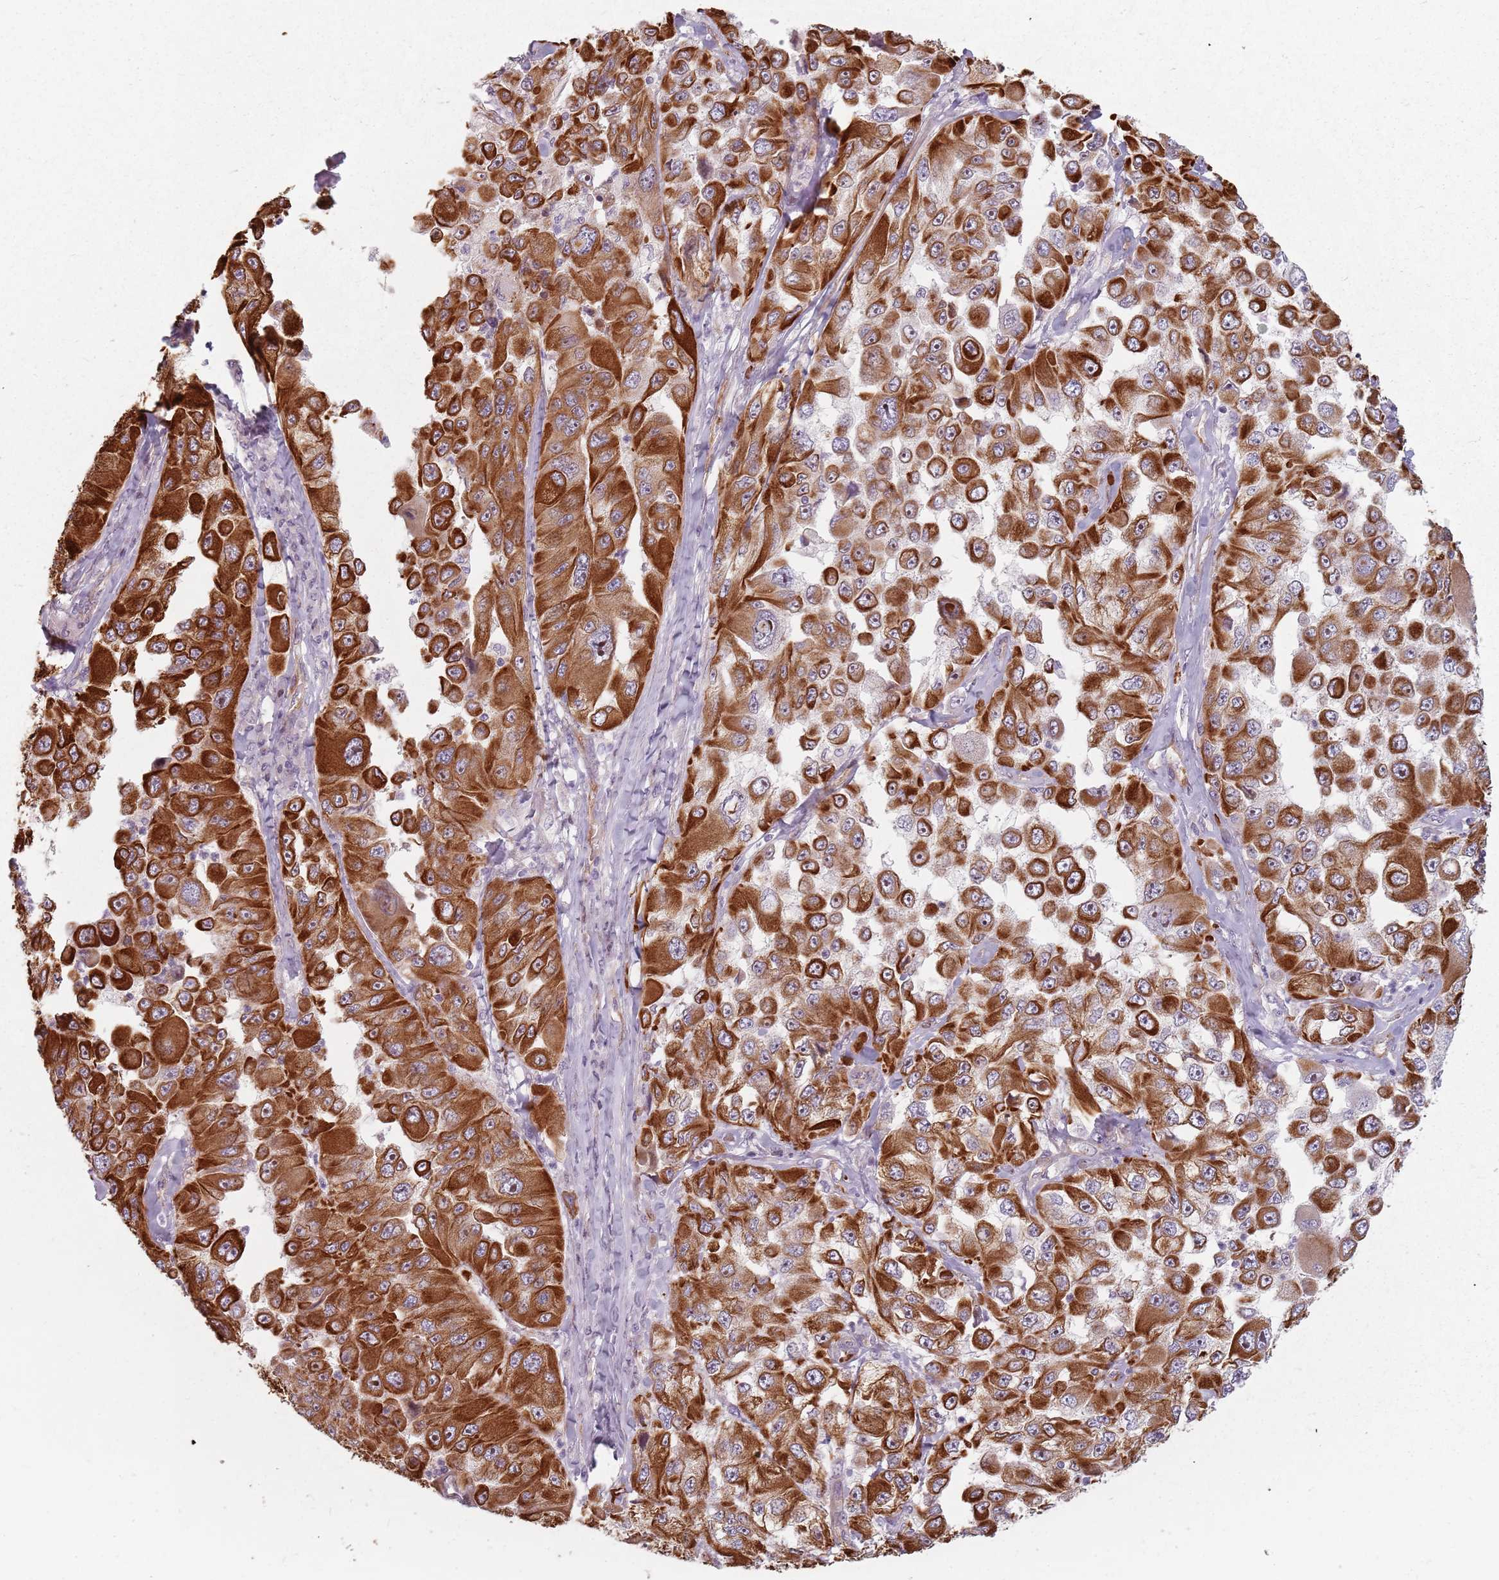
{"staining": {"intensity": "strong", "quantity": ">75%", "location": "cytoplasmic/membranous"}, "tissue": "melanoma", "cell_type": "Tumor cells", "image_type": "cancer", "snomed": [{"axis": "morphology", "description": "Malignant melanoma, Metastatic site"}, {"axis": "topography", "description": "Lymph node"}], "caption": "IHC of human melanoma exhibits high levels of strong cytoplasmic/membranous staining in about >75% of tumor cells.", "gene": "GAS2L3", "patient": {"sex": "male", "age": 62}}